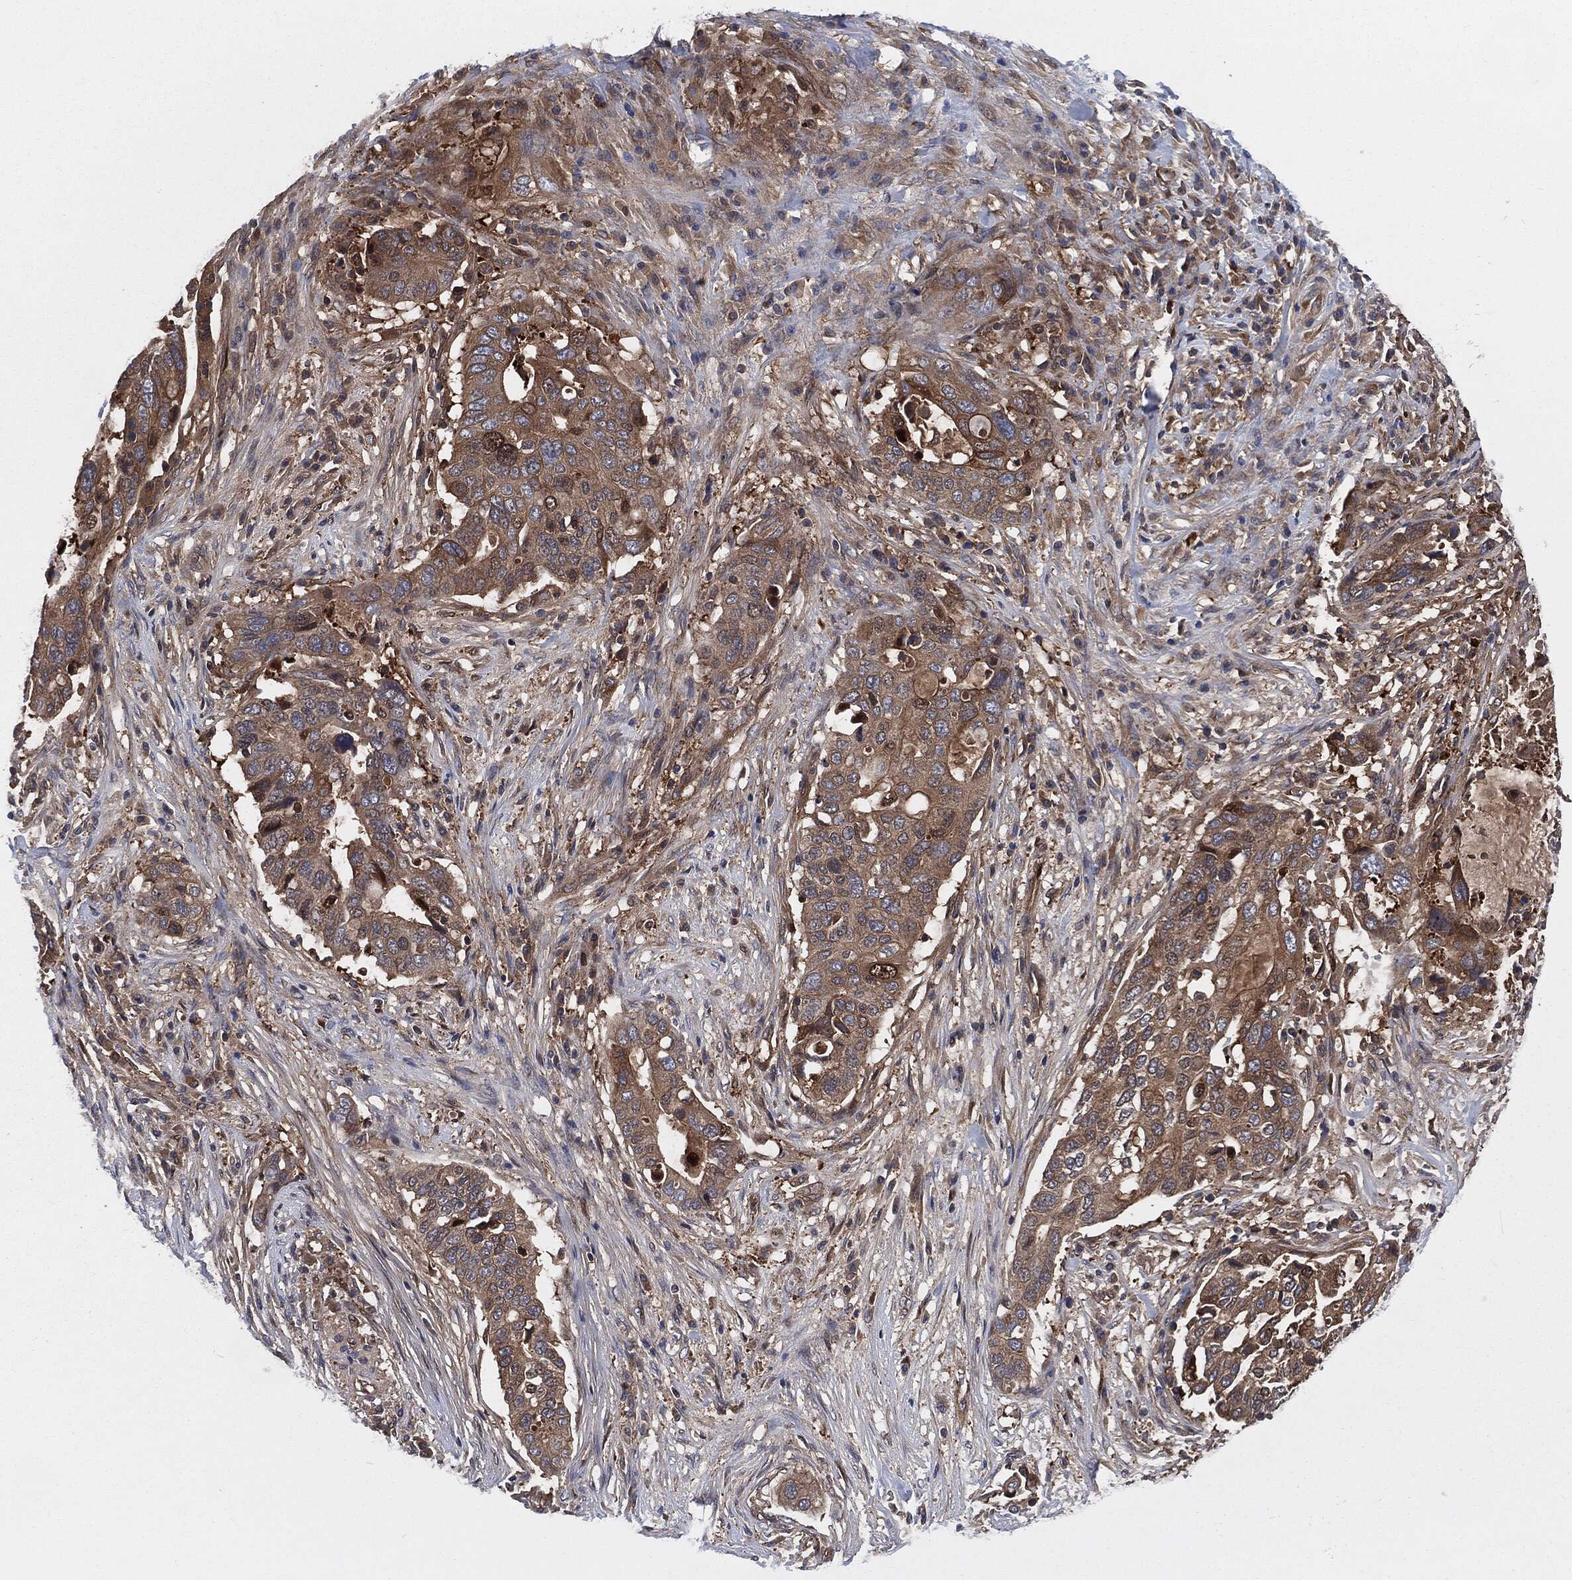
{"staining": {"intensity": "strong", "quantity": "25%-75%", "location": "cytoplasmic/membranous"}, "tissue": "stomach cancer", "cell_type": "Tumor cells", "image_type": "cancer", "snomed": [{"axis": "morphology", "description": "Adenocarcinoma, NOS"}, {"axis": "topography", "description": "Stomach"}], "caption": "Strong cytoplasmic/membranous staining is seen in about 25%-75% of tumor cells in stomach cancer. (DAB = brown stain, brightfield microscopy at high magnification).", "gene": "XPNPEP1", "patient": {"sex": "male", "age": 54}}